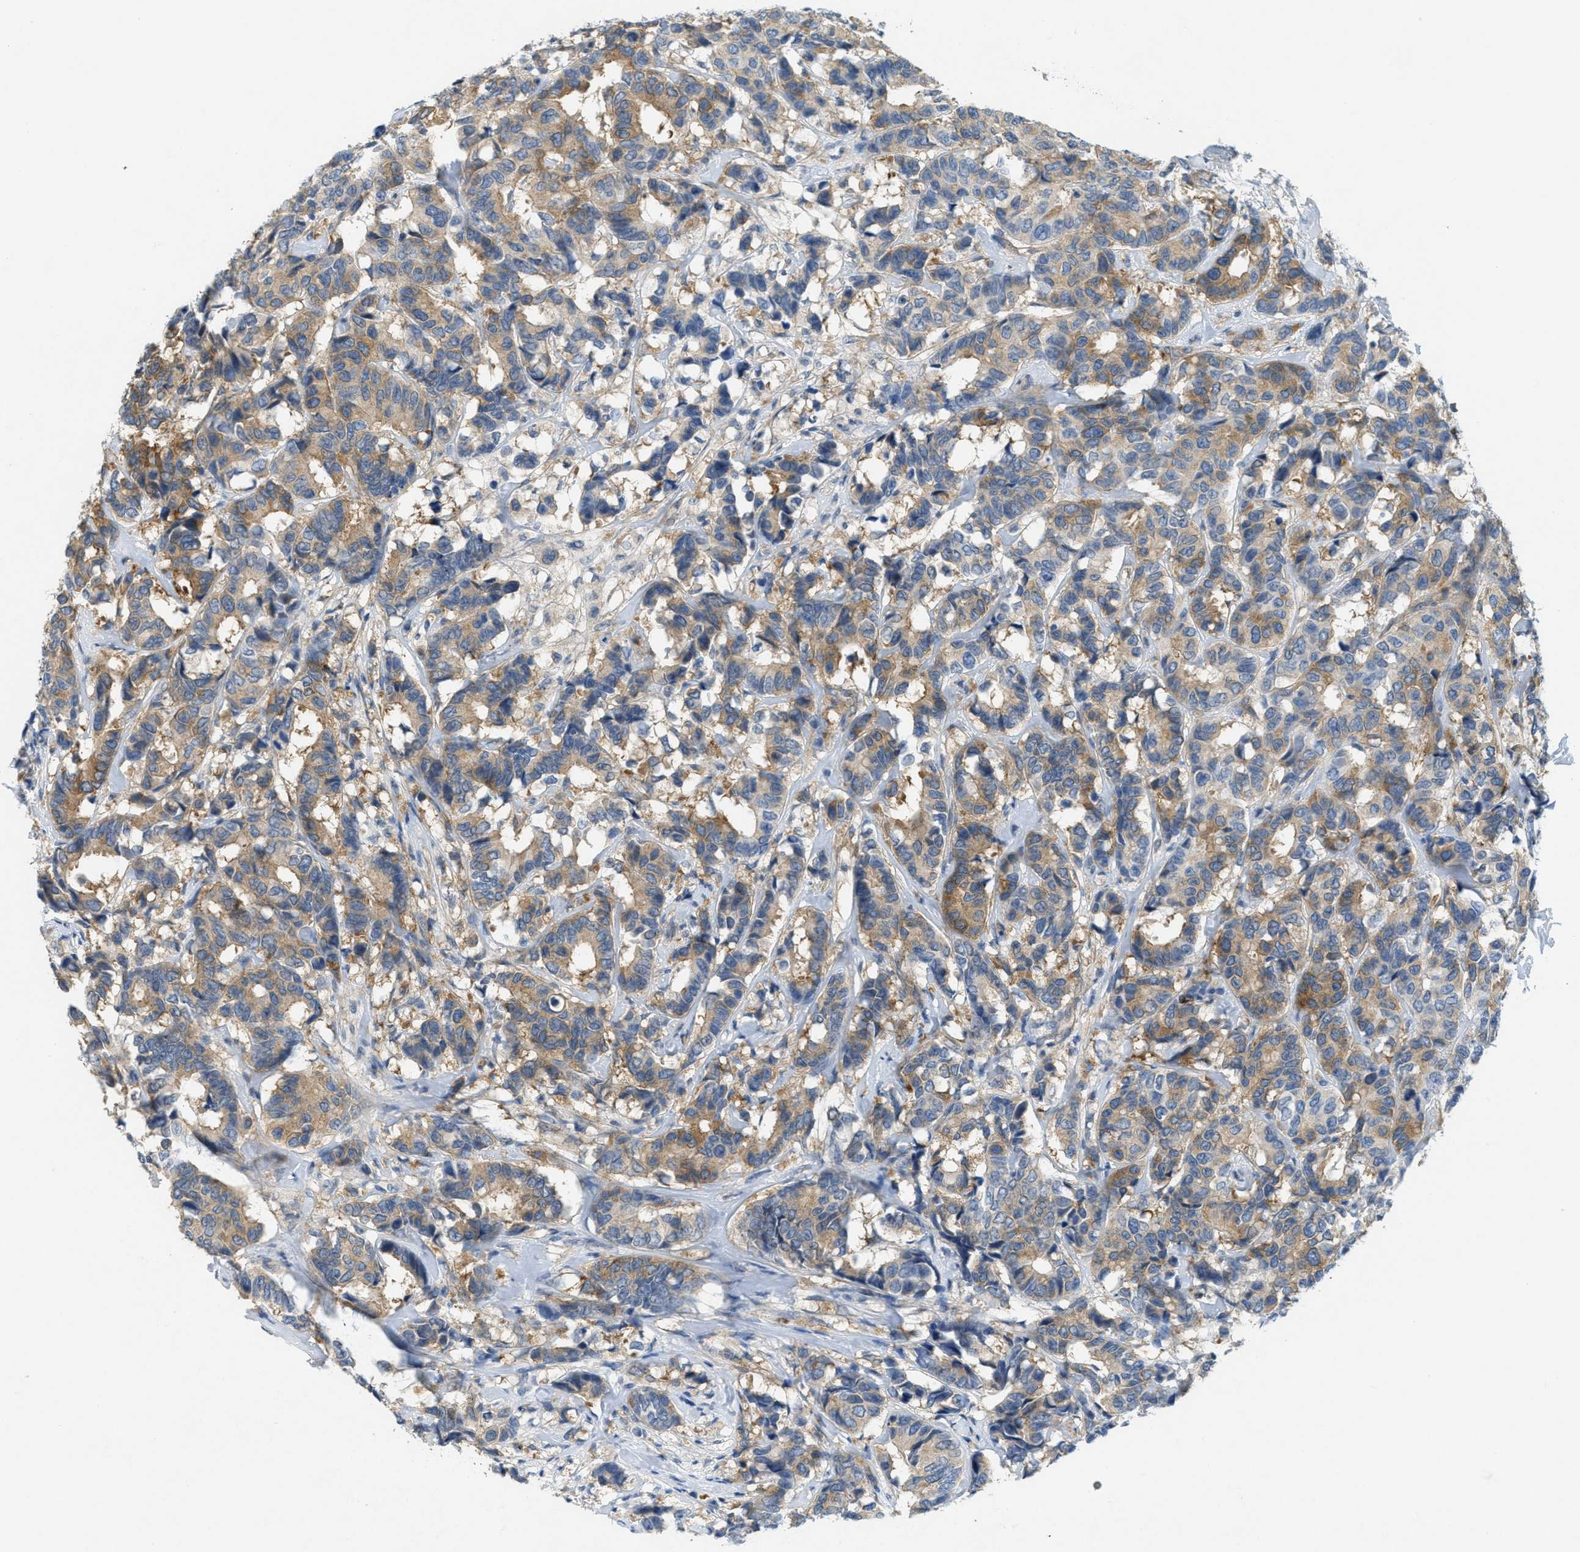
{"staining": {"intensity": "moderate", "quantity": "25%-75%", "location": "cytoplasmic/membranous"}, "tissue": "breast cancer", "cell_type": "Tumor cells", "image_type": "cancer", "snomed": [{"axis": "morphology", "description": "Duct carcinoma"}, {"axis": "topography", "description": "Breast"}], "caption": "Tumor cells exhibit medium levels of moderate cytoplasmic/membranous positivity in approximately 25%-75% of cells in breast infiltrating ductal carcinoma. (DAB IHC, brown staining for protein, blue staining for nuclei).", "gene": "ZFYVE9", "patient": {"sex": "female", "age": 87}}